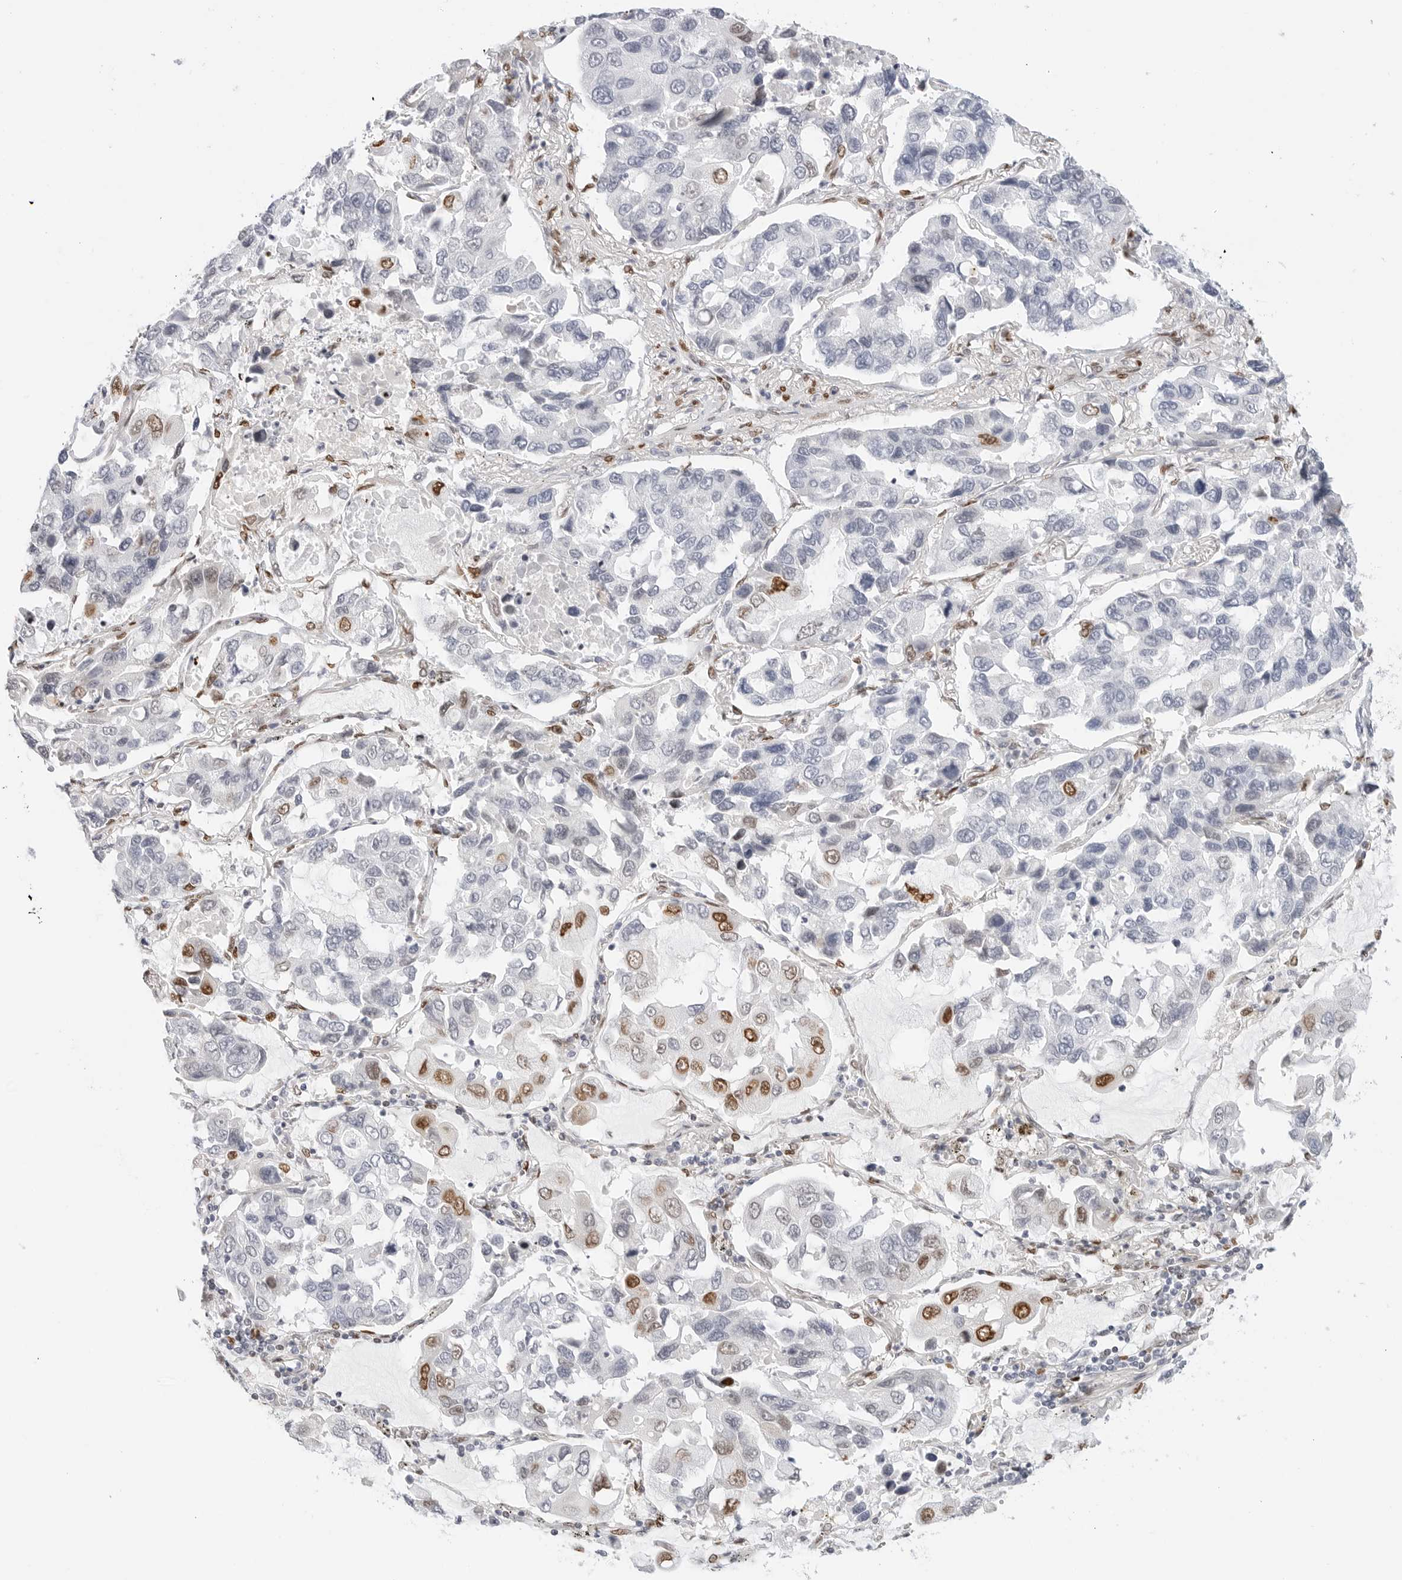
{"staining": {"intensity": "moderate", "quantity": "<25%", "location": "nuclear"}, "tissue": "lung cancer", "cell_type": "Tumor cells", "image_type": "cancer", "snomed": [{"axis": "morphology", "description": "Adenocarcinoma, NOS"}, {"axis": "topography", "description": "Lung"}], "caption": "Brown immunohistochemical staining in human lung cancer displays moderate nuclear positivity in about <25% of tumor cells.", "gene": "SPIDR", "patient": {"sex": "male", "age": 64}}